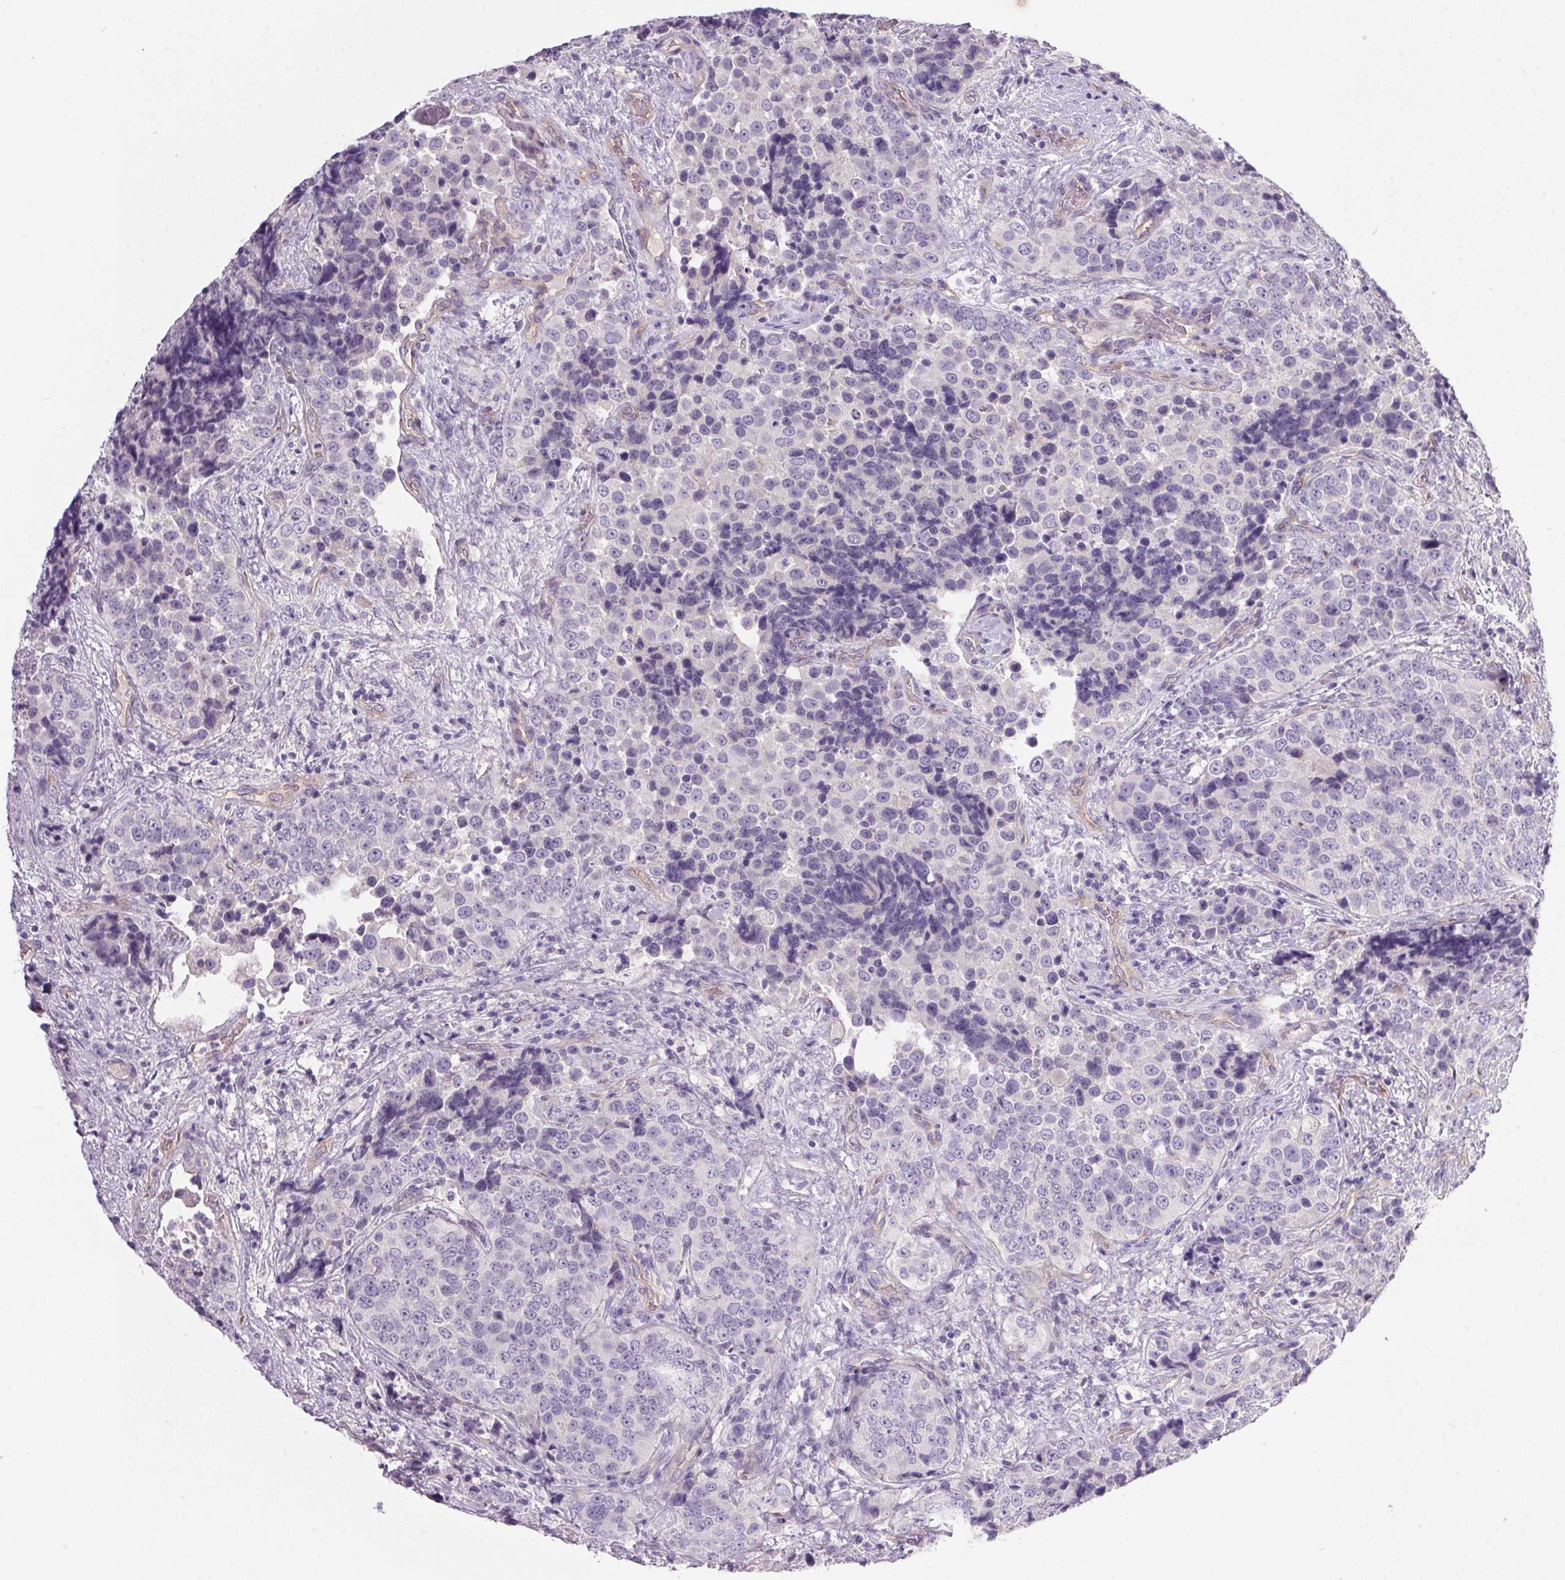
{"staining": {"intensity": "negative", "quantity": "none", "location": "none"}, "tissue": "urothelial cancer", "cell_type": "Tumor cells", "image_type": "cancer", "snomed": [{"axis": "morphology", "description": "Urothelial carcinoma, NOS"}, {"axis": "topography", "description": "Urinary bladder"}], "caption": "Tumor cells show no significant protein staining in urothelial cancer.", "gene": "APOC4", "patient": {"sex": "male", "age": 52}}